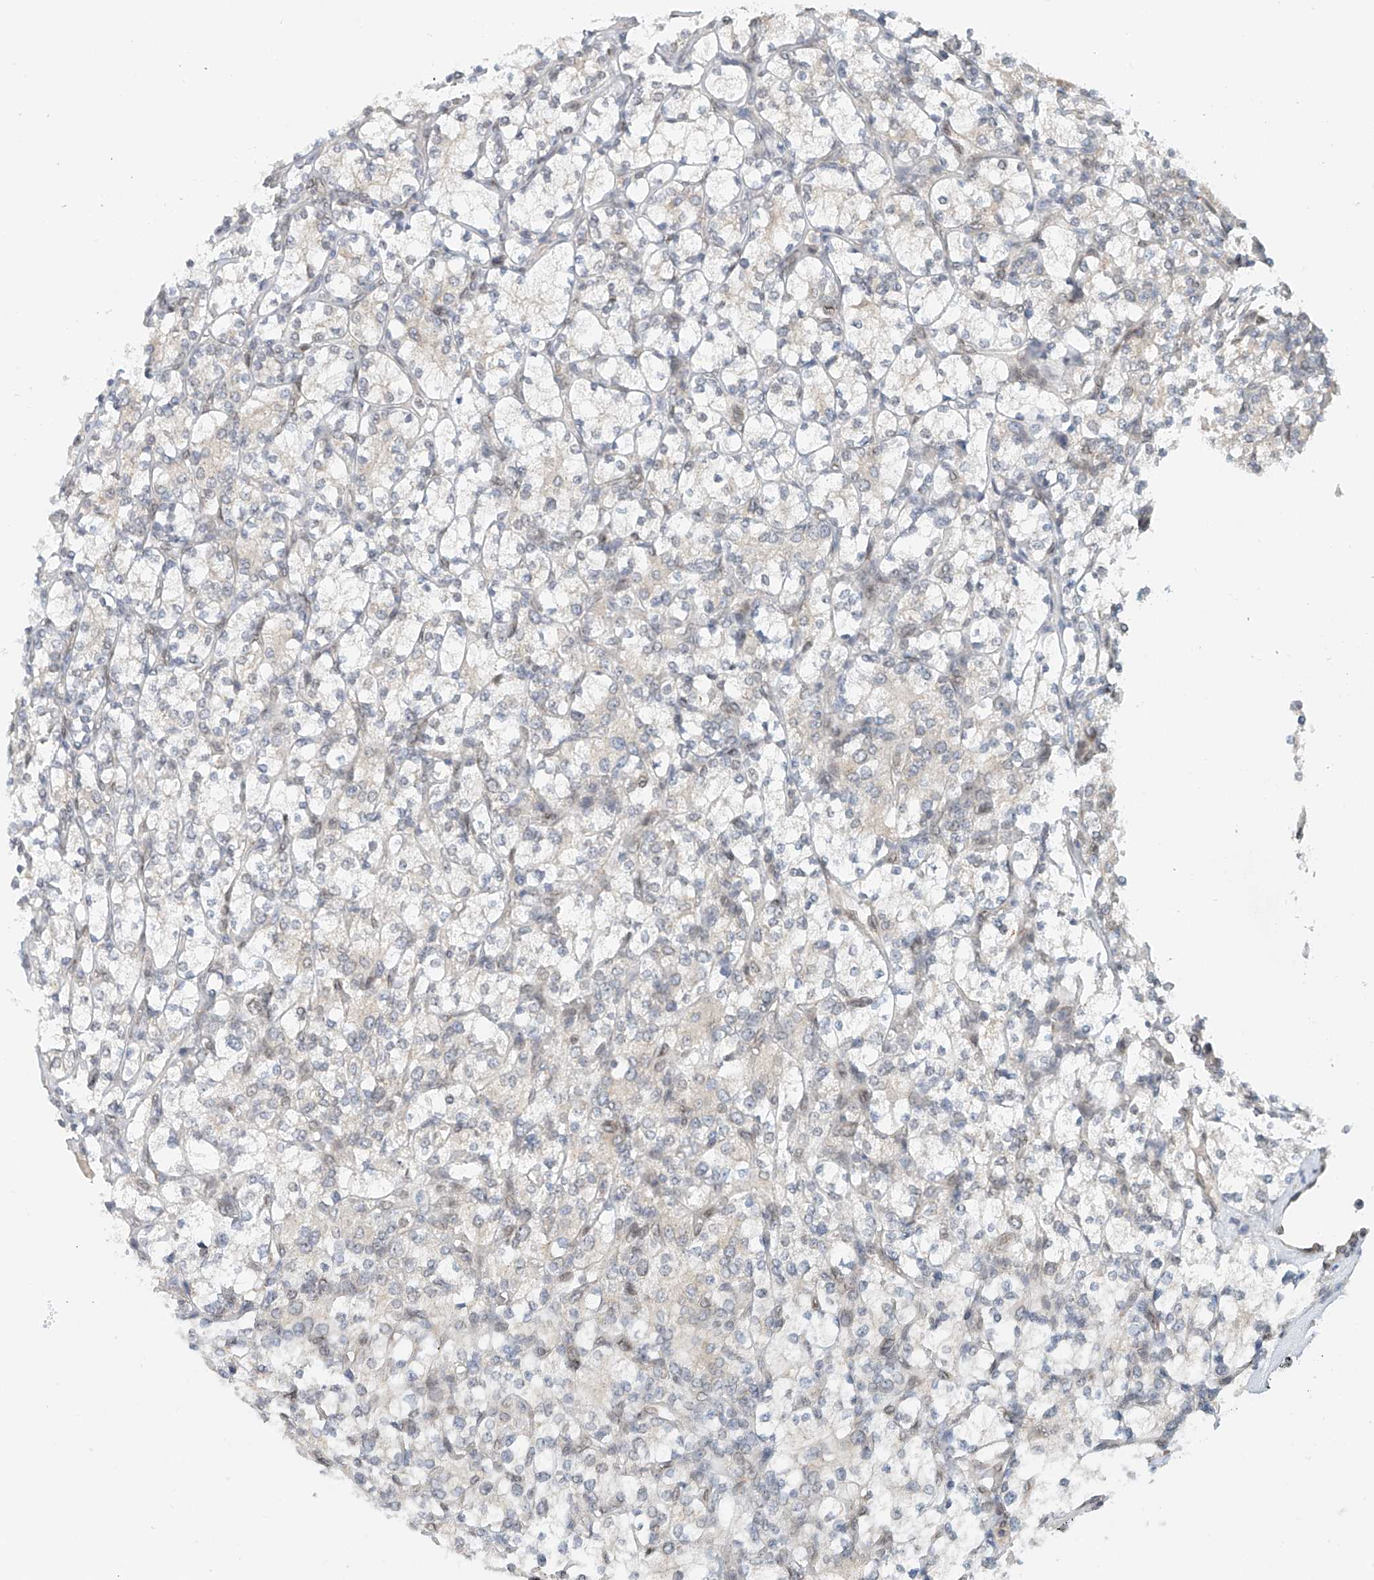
{"staining": {"intensity": "negative", "quantity": "none", "location": "none"}, "tissue": "renal cancer", "cell_type": "Tumor cells", "image_type": "cancer", "snomed": [{"axis": "morphology", "description": "Adenocarcinoma, NOS"}, {"axis": "topography", "description": "Kidney"}], "caption": "DAB (3,3'-diaminobenzidine) immunohistochemical staining of human renal cancer (adenocarcinoma) demonstrates no significant positivity in tumor cells.", "gene": "STARD9", "patient": {"sex": "male", "age": 77}}